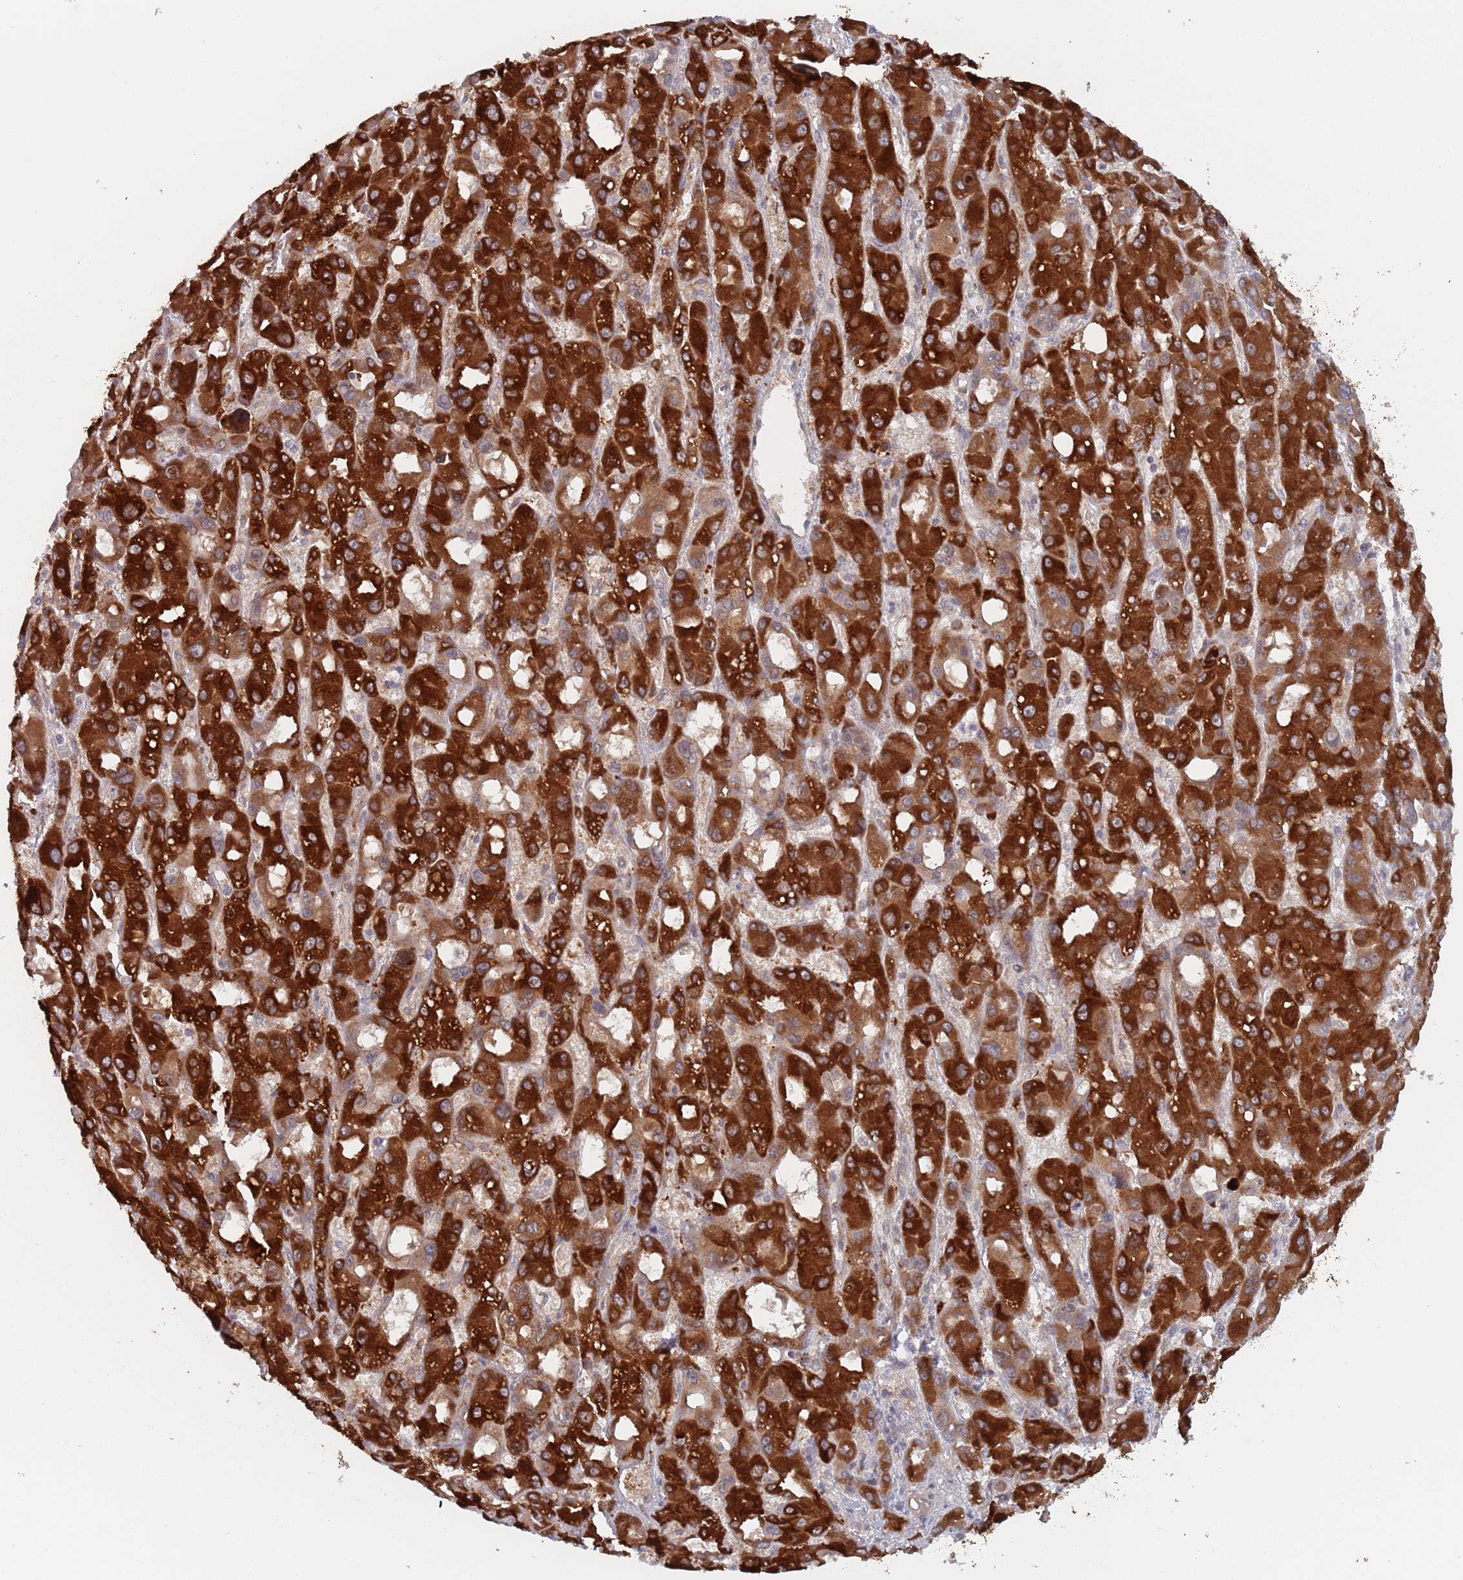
{"staining": {"intensity": "strong", "quantity": ">75%", "location": "cytoplasmic/membranous"}, "tissue": "liver cancer", "cell_type": "Tumor cells", "image_type": "cancer", "snomed": [{"axis": "morphology", "description": "Carcinoma, Hepatocellular, NOS"}, {"axis": "topography", "description": "Liver"}], "caption": "Liver cancer (hepatocellular carcinoma) stained for a protein reveals strong cytoplasmic/membranous positivity in tumor cells.", "gene": "ZNF140", "patient": {"sex": "male", "age": 55}}